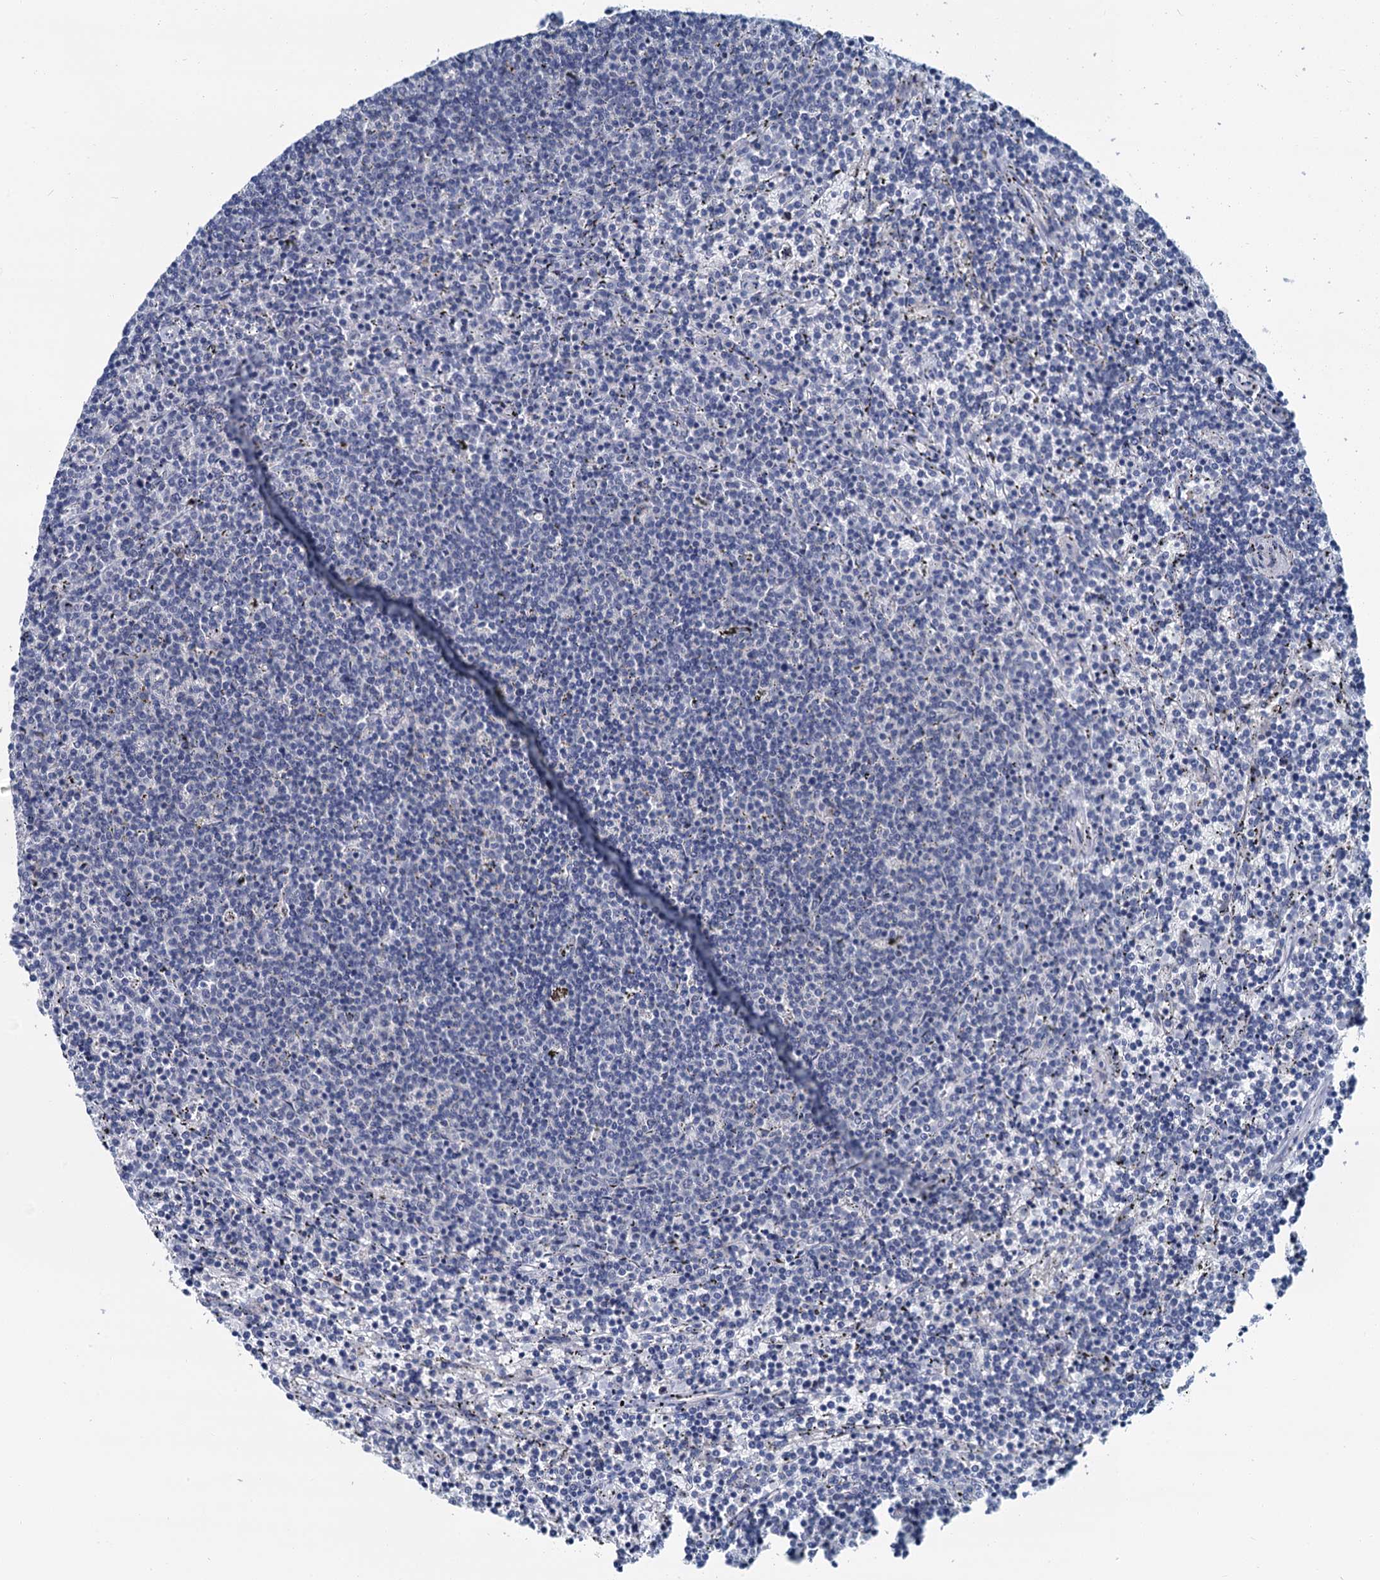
{"staining": {"intensity": "negative", "quantity": "none", "location": "none"}, "tissue": "lymphoma", "cell_type": "Tumor cells", "image_type": "cancer", "snomed": [{"axis": "morphology", "description": "Malignant lymphoma, non-Hodgkin's type, Low grade"}, {"axis": "topography", "description": "Spleen"}], "caption": "IHC of human malignant lymphoma, non-Hodgkin's type (low-grade) demonstrates no expression in tumor cells.", "gene": "MIOX", "patient": {"sex": "female", "age": 50}}